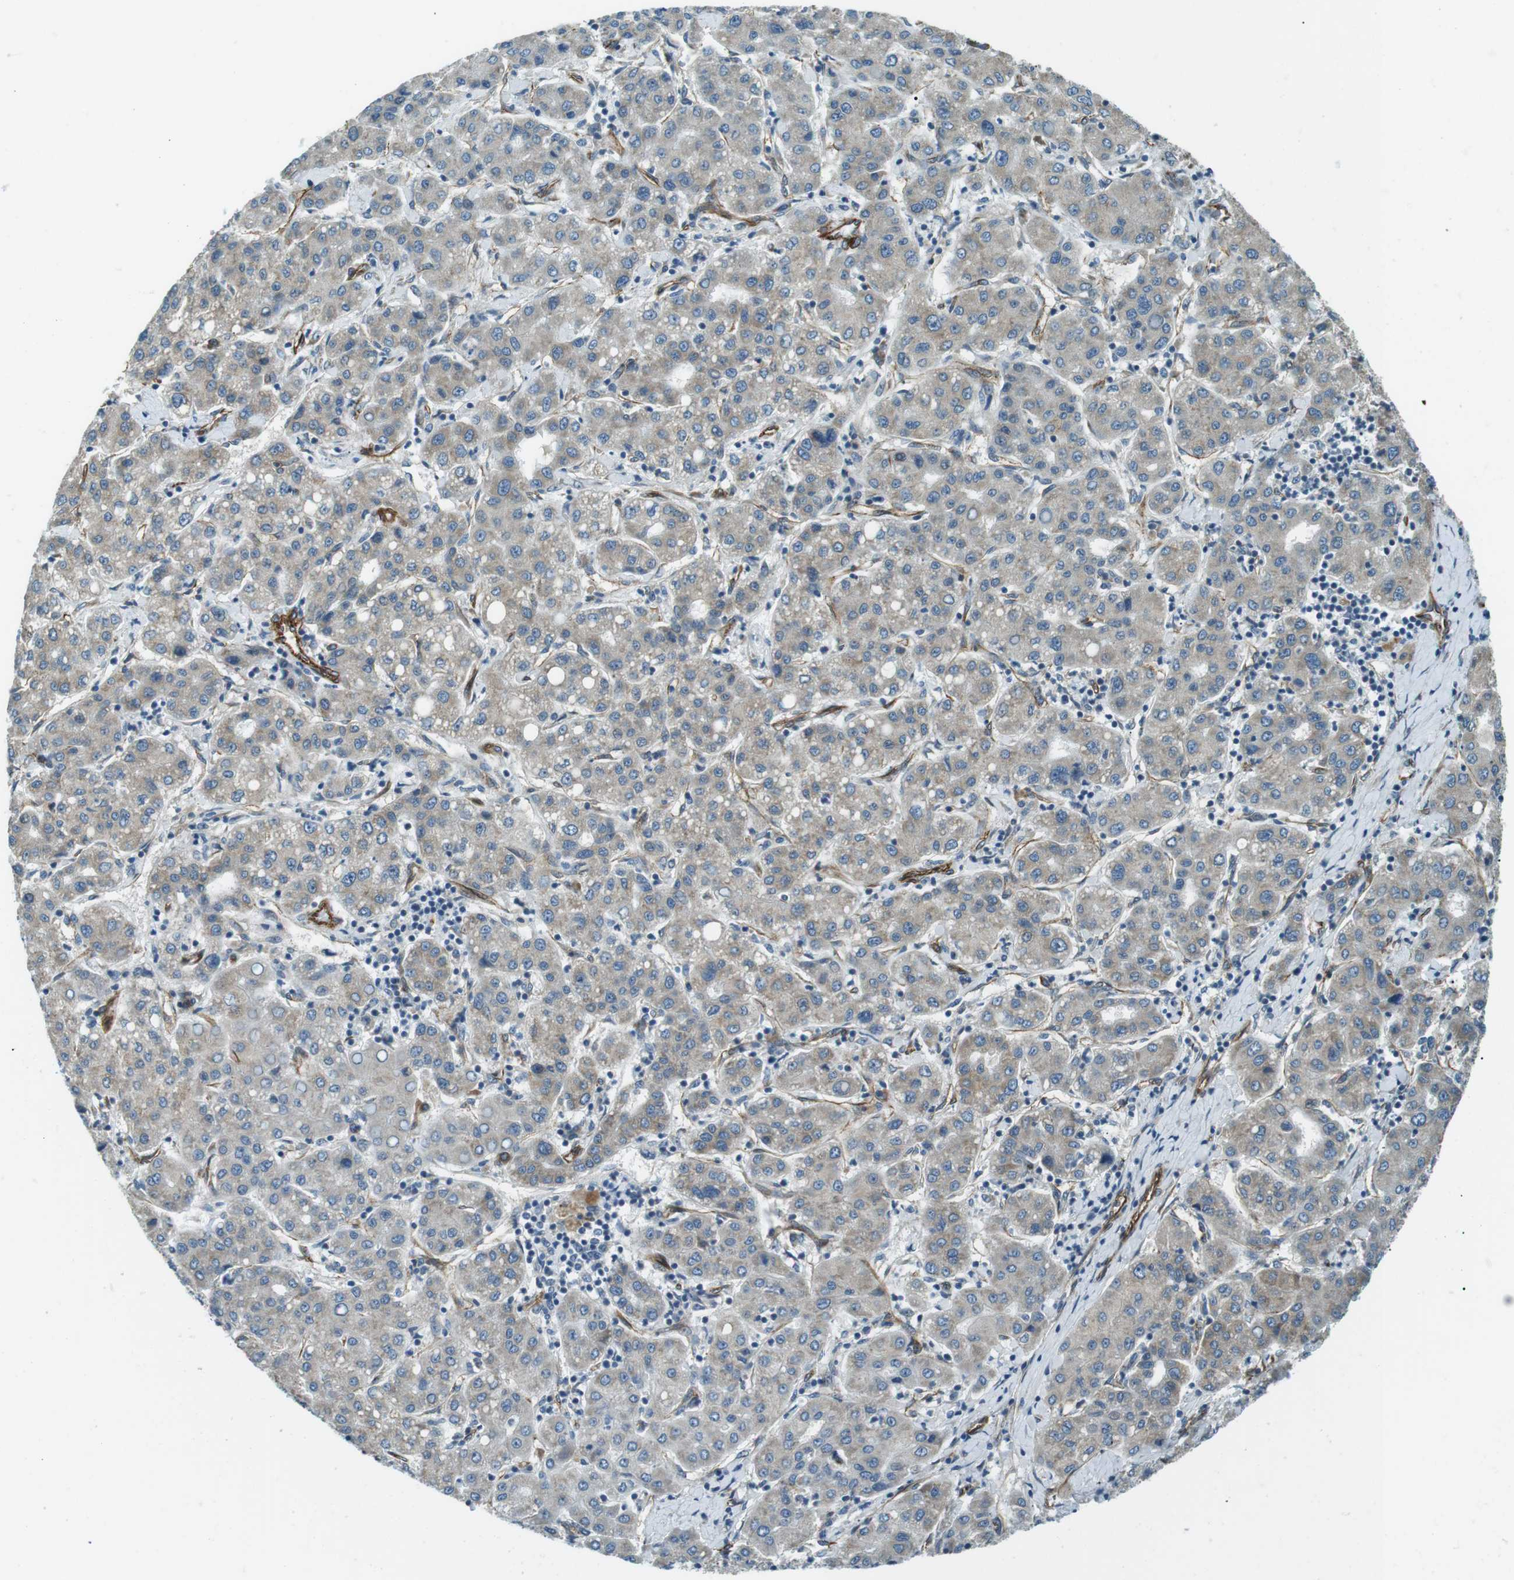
{"staining": {"intensity": "weak", "quantity": "<25%", "location": "cytoplasmic/membranous"}, "tissue": "liver cancer", "cell_type": "Tumor cells", "image_type": "cancer", "snomed": [{"axis": "morphology", "description": "Carcinoma, Hepatocellular, NOS"}, {"axis": "topography", "description": "Liver"}], "caption": "A histopathology image of liver cancer (hepatocellular carcinoma) stained for a protein shows no brown staining in tumor cells.", "gene": "ODR4", "patient": {"sex": "male", "age": 65}}